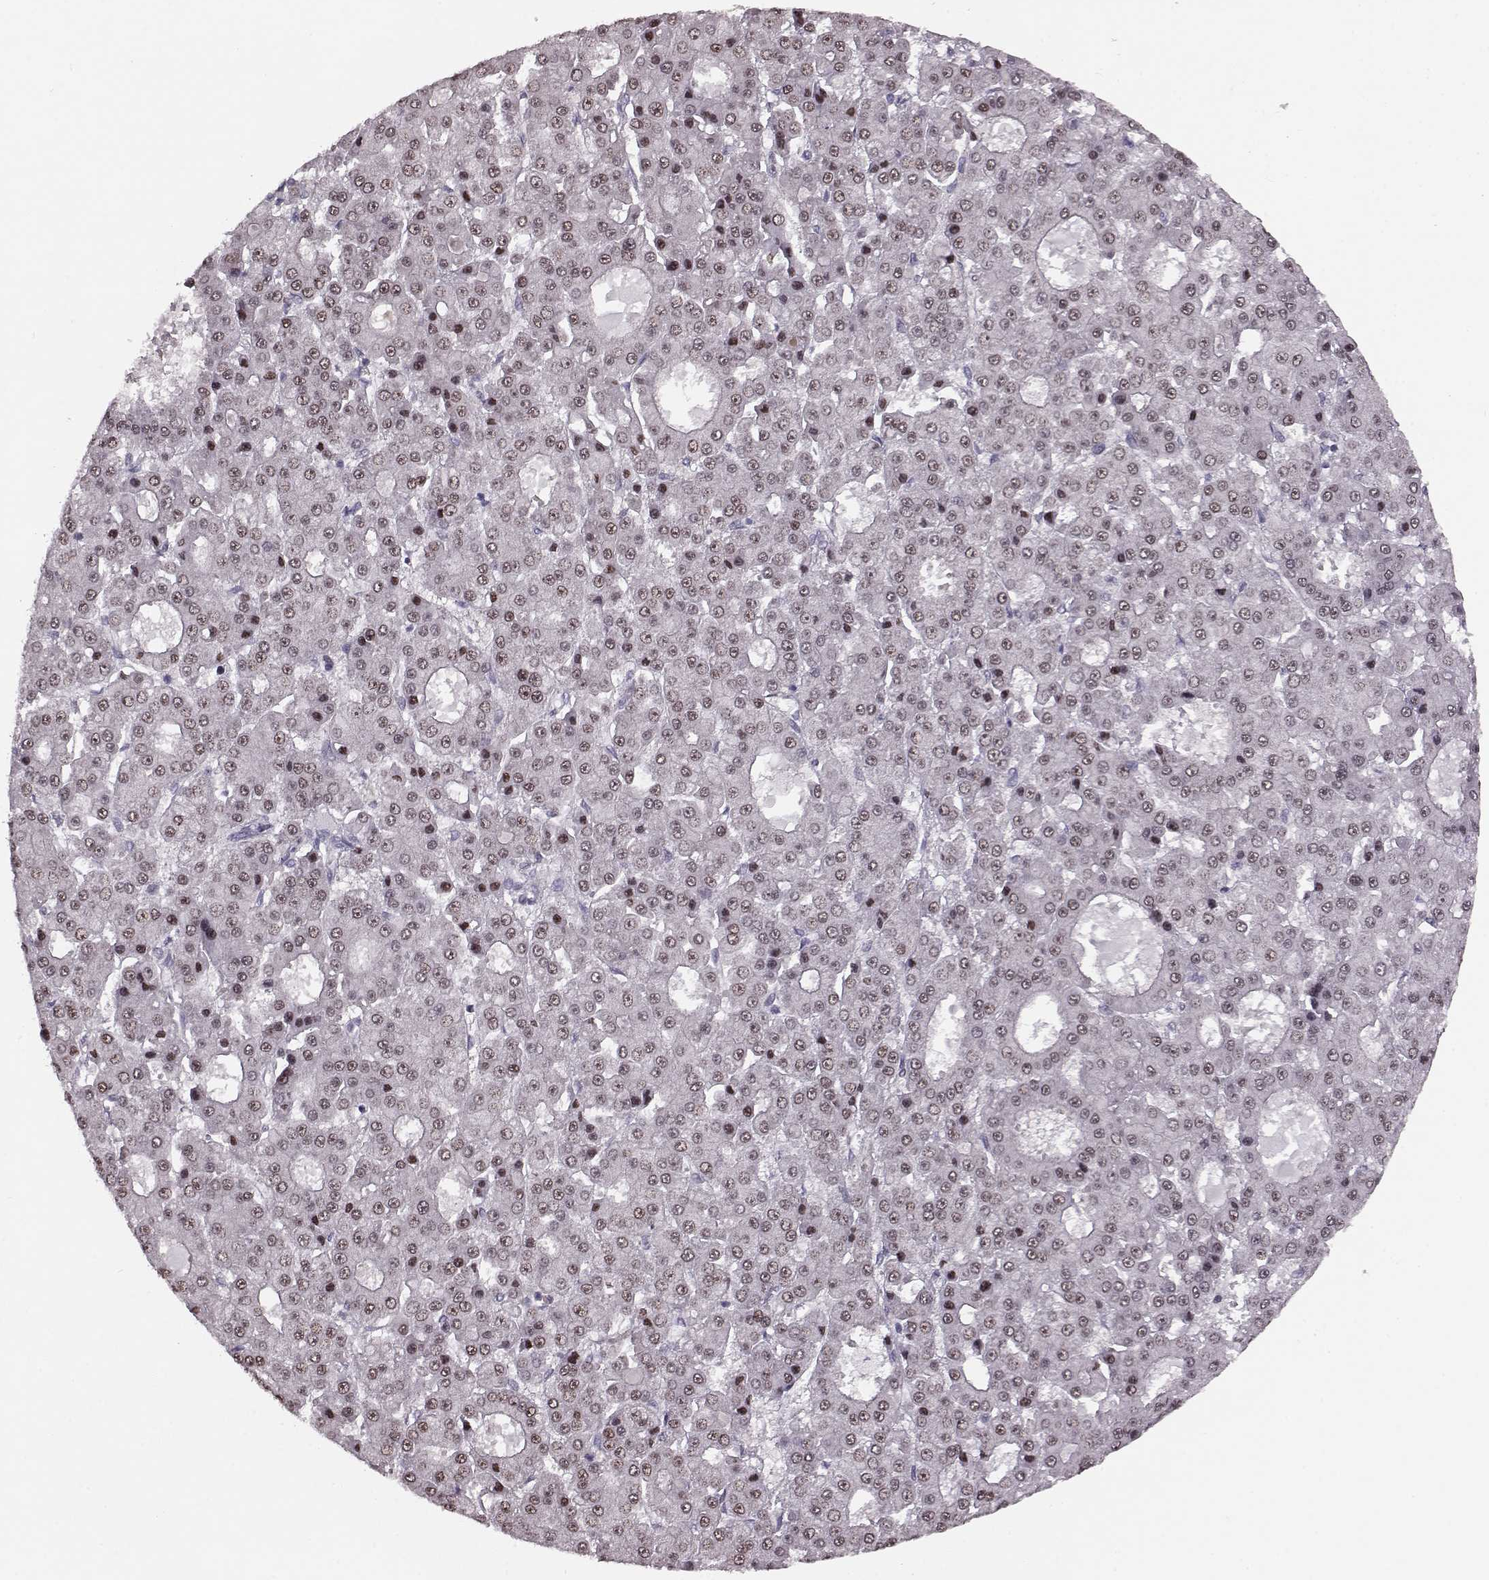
{"staining": {"intensity": "moderate", "quantity": "<25%", "location": "nuclear"}, "tissue": "liver cancer", "cell_type": "Tumor cells", "image_type": "cancer", "snomed": [{"axis": "morphology", "description": "Carcinoma, Hepatocellular, NOS"}, {"axis": "topography", "description": "Liver"}], "caption": "This photomicrograph reveals liver hepatocellular carcinoma stained with immunohistochemistry to label a protein in brown. The nuclear of tumor cells show moderate positivity for the protein. Nuclei are counter-stained blue.", "gene": "KLF6", "patient": {"sex": "male", "age": 70}}